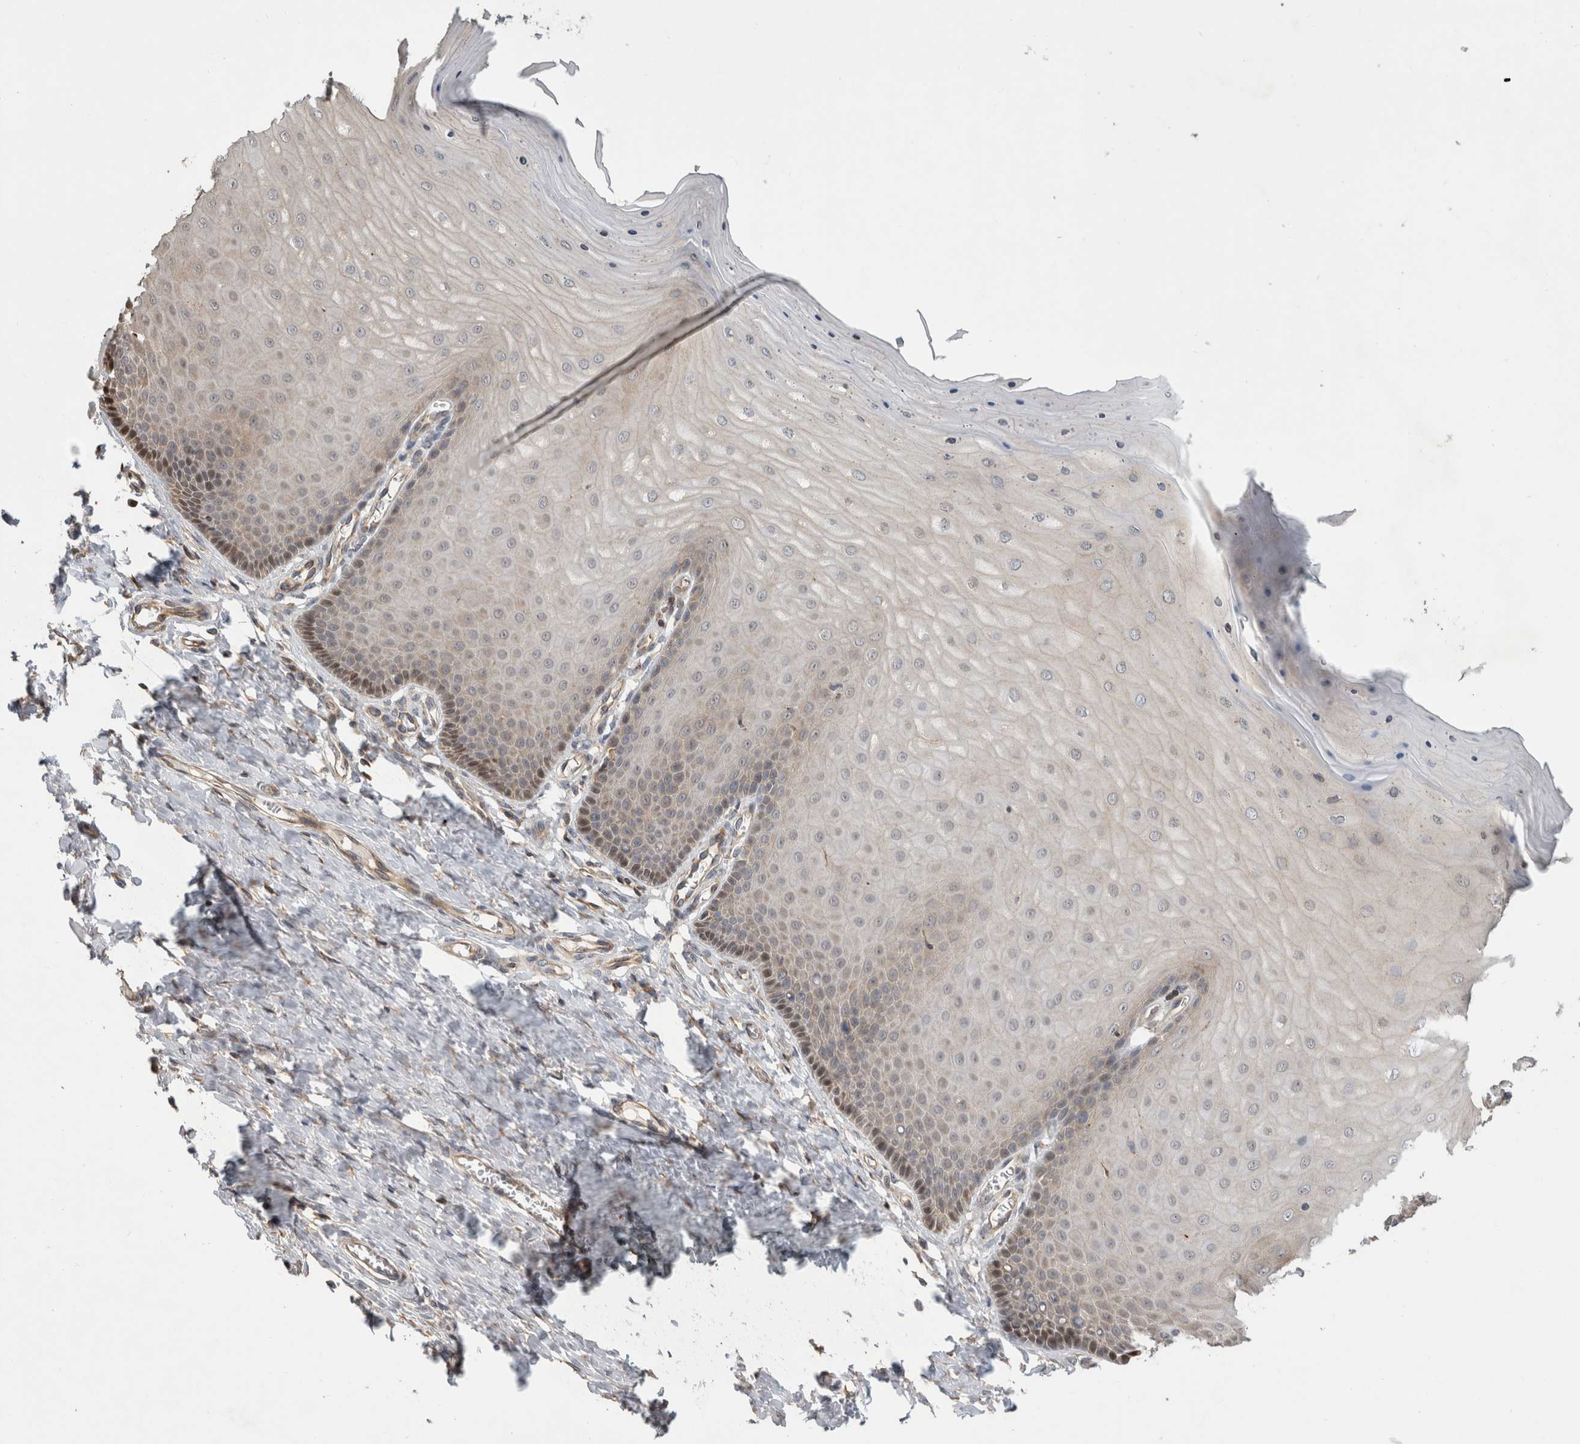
{"staining": {"intensity": "weak", "quantity": ">75%", "location": "cytoplasmic/membranous"}, "tissue": "cervix", "cell_type": "Glandular cells", "image_type": "normal", "snomed": [{"axis": "morphology", "description": "Normal tissue, NOS"}, {"axis": "topography", "description": "Cervix"}], "caption": "Immunohistochemistry (IHC) (DAB (3,3'-diaminobenzidine)) staining of unremarkable cervix exhibits weak cytoplasmic/membranous protein expression in about >75% of glandular cells. (Stains: DAB in brown, nuclei in blue, Microscopy: brightfield microscopy at high magnification).", "gene": "PARP6", "patient": {"sex": "female", "age": 55}}